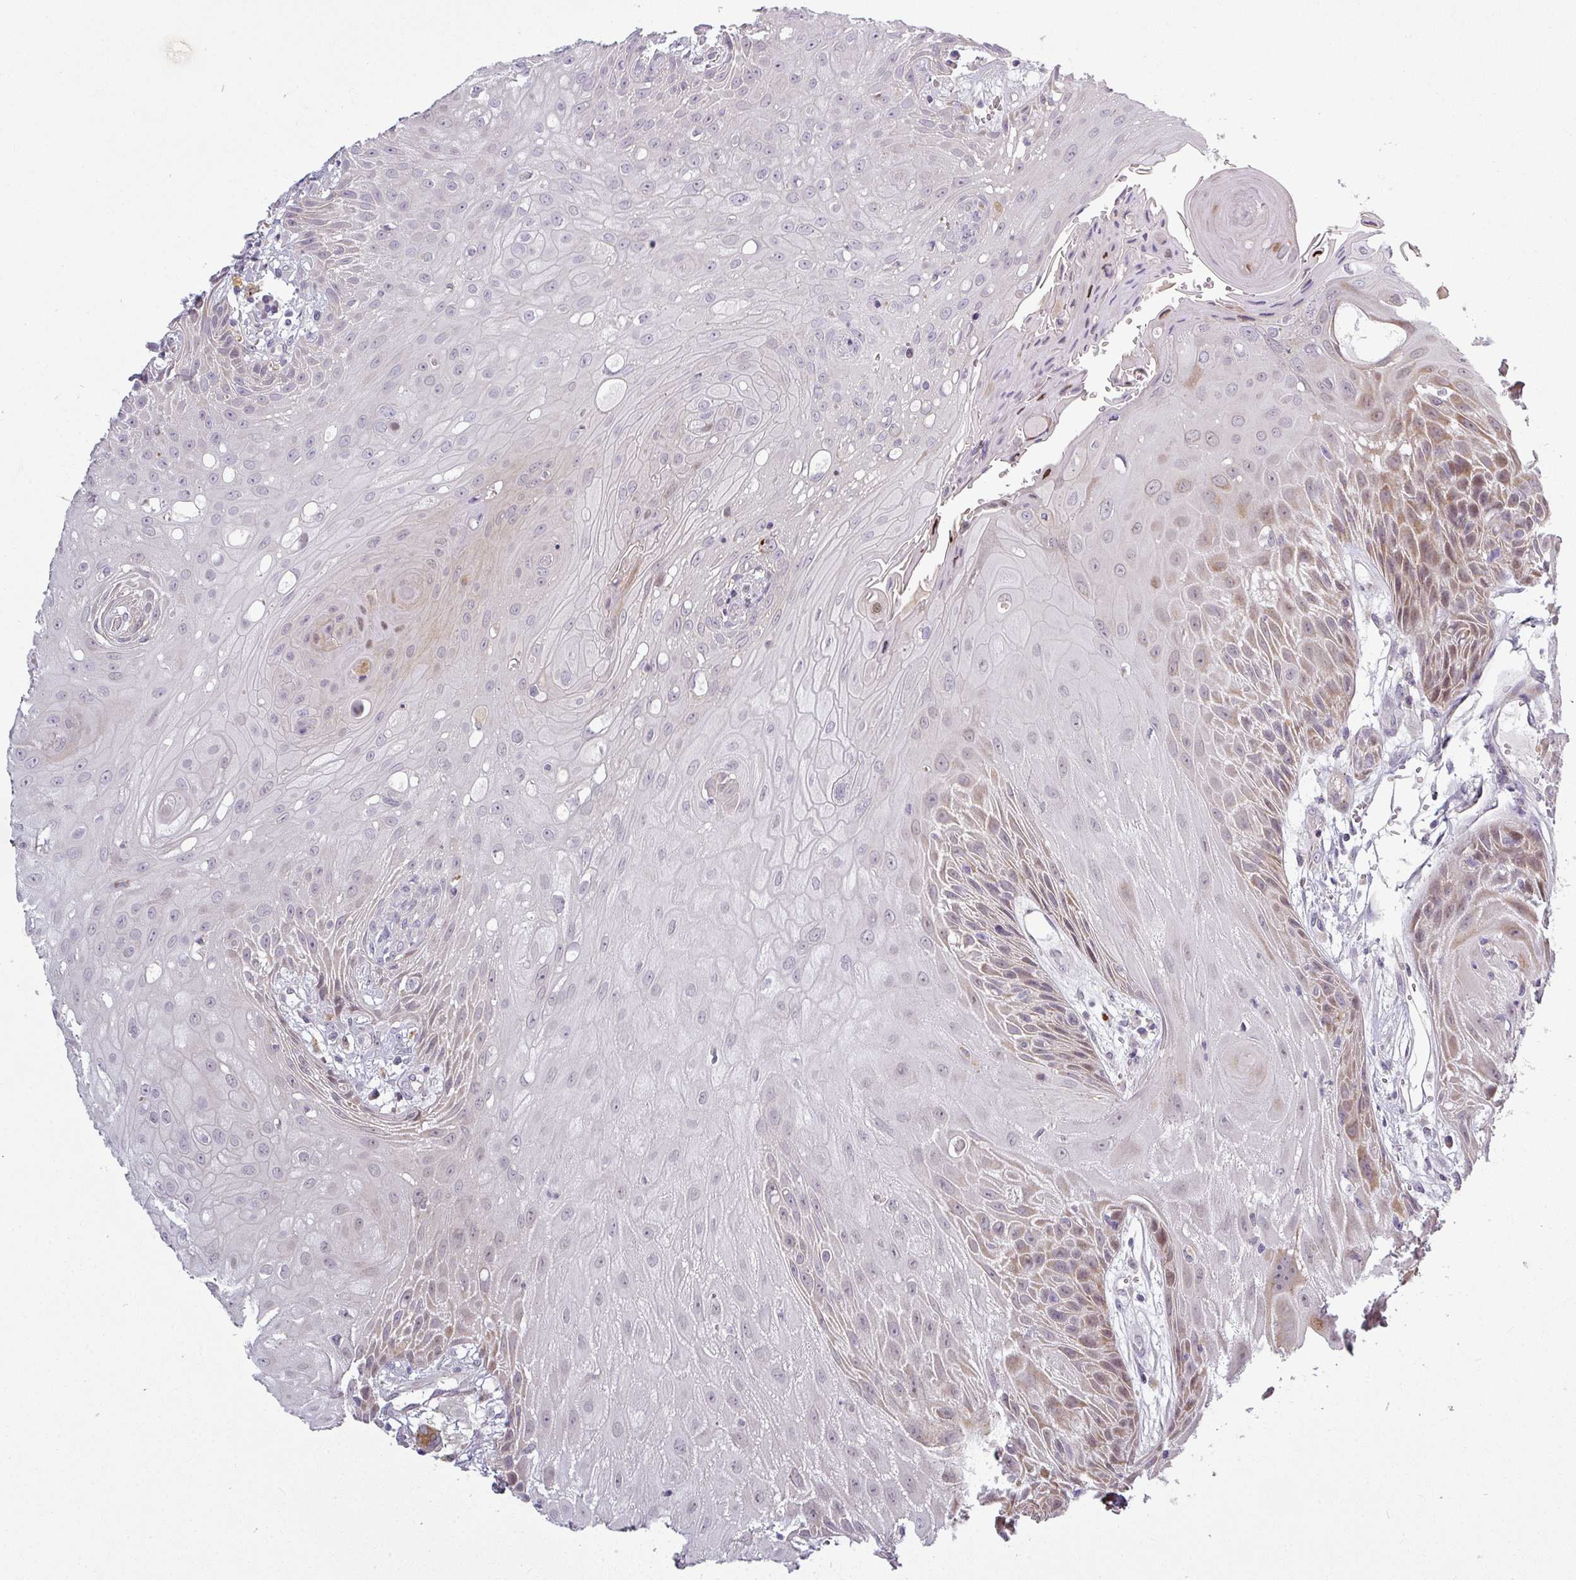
{"staining": {"intensity": "moderate", "quantity": "<25%", "location": "cytoplasmic/membranous,nuclear"}, "tissue": "head and neck cancer", "cell_type": "Tumor cells", "image_type": "cancer", "snomed": [{"axis": "morphology", "description": "Squamous cell carcinoma, NOS"}, {"axis": "topography", "description": "Head-Neck"}], "caption": "Approximately <25% of tumor cells in human head and neck cancer (squamous cell carcinoma) exhibit moderate cytoplasmic/membranous and nuclear protein staining as visualized by brown immunohistochemical staining.", "gene": "C2orf16", "patient": {"sex": "female", "age": 73}}